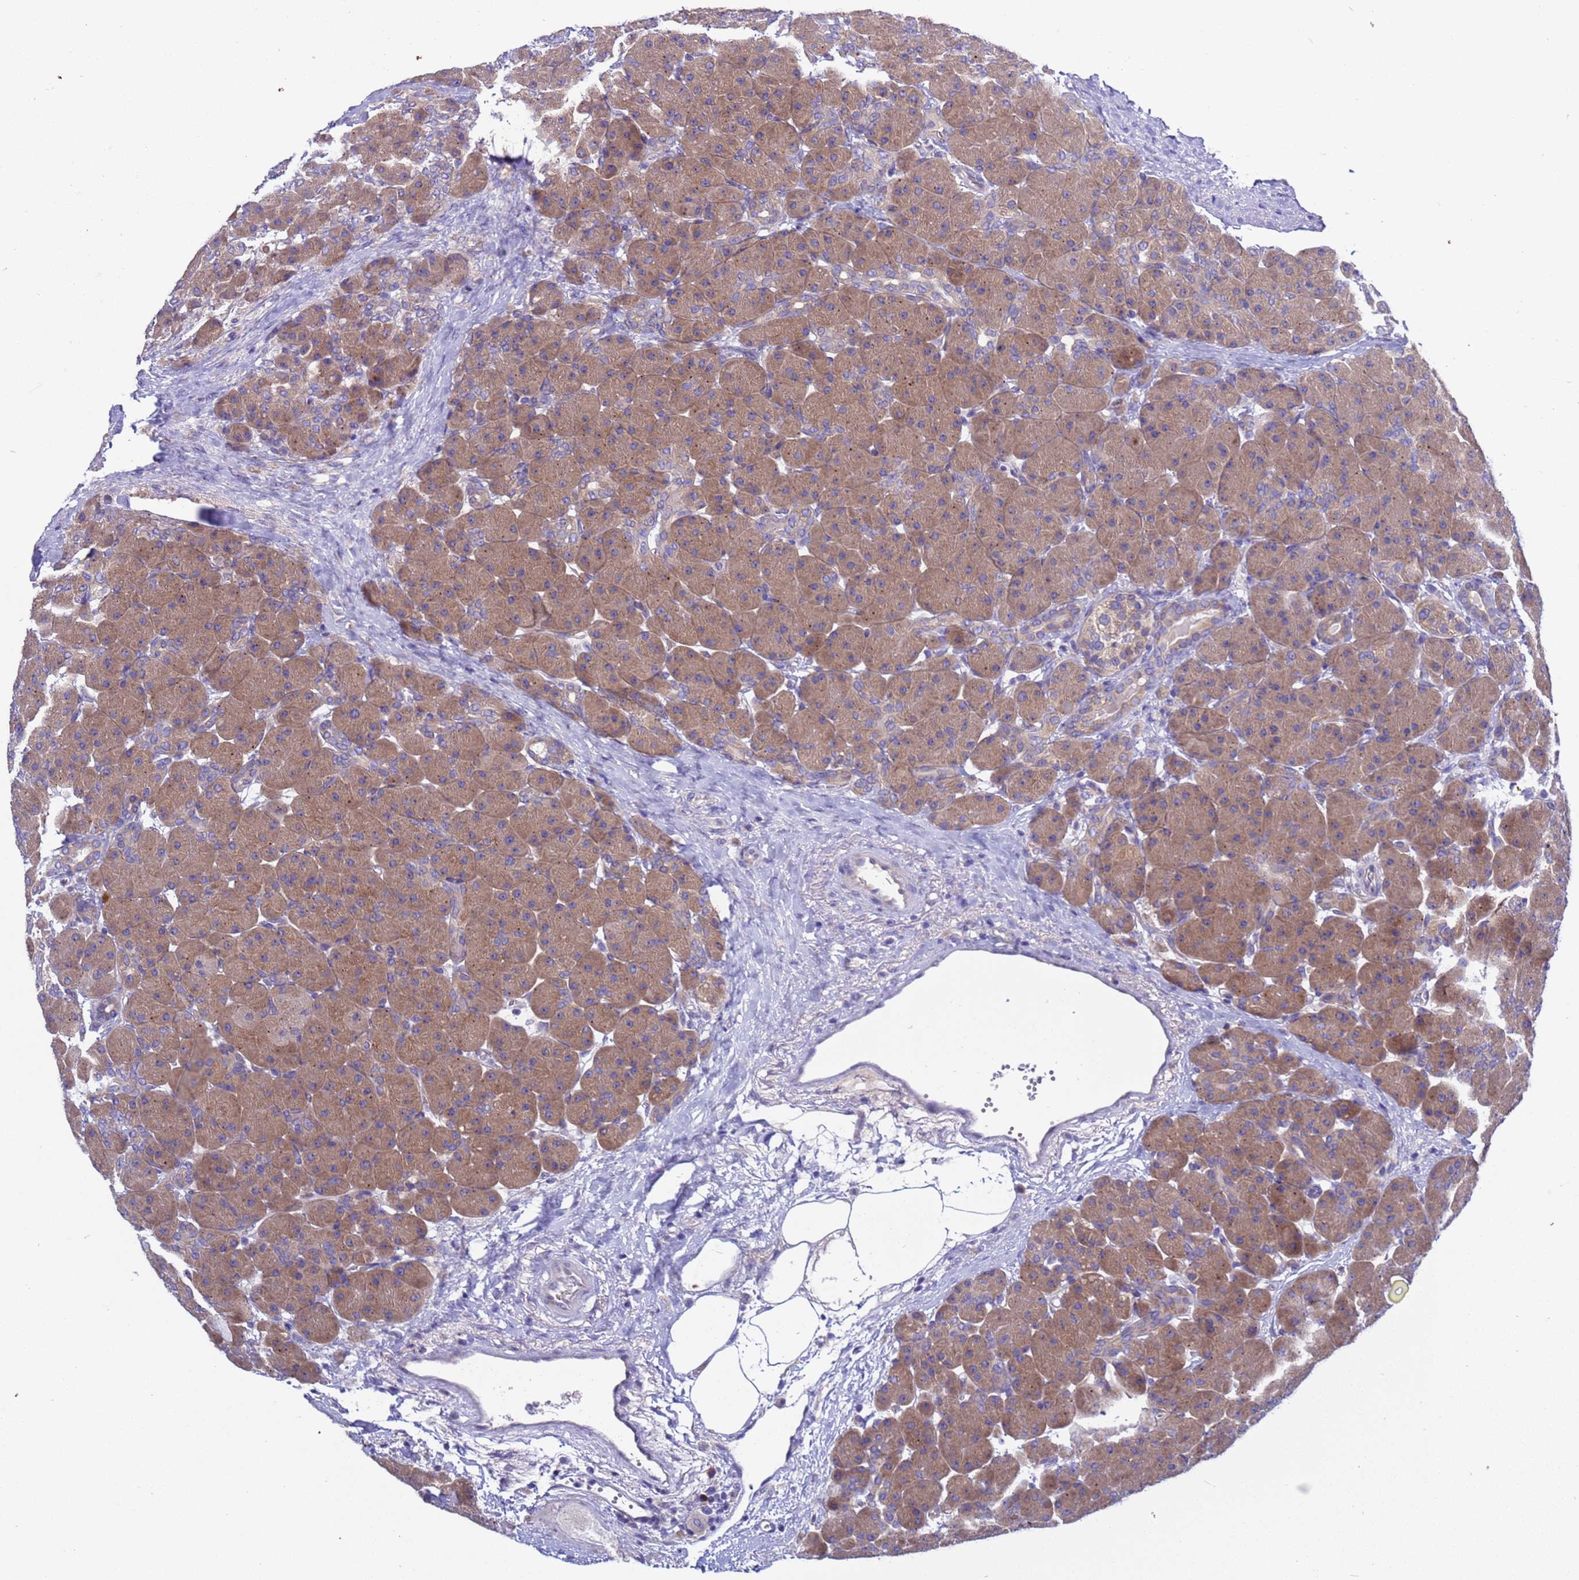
{"staining": {"intensity": "moderate", "quantity": ">75%", "location": "cytoplasmic/membranous"}, "tissue": "pancreas", "cell_type": "Exocrine glandular cells", "image_type": "normal", "snomed": [{"axis": "morphology", "description": "Normal tissue, NOS"}, {"axis": "topography", "description": "Pancreas"}], "caption": "Moderate cytoplasmic/membranous positivity for a protein is appreciated in approximately >75% of exocrine glandular cells of unremarkable pancreas using immunohistochemistry (IHC).", "gene": "RC3H2", "patient": {"sex": "male", "age": 66}}